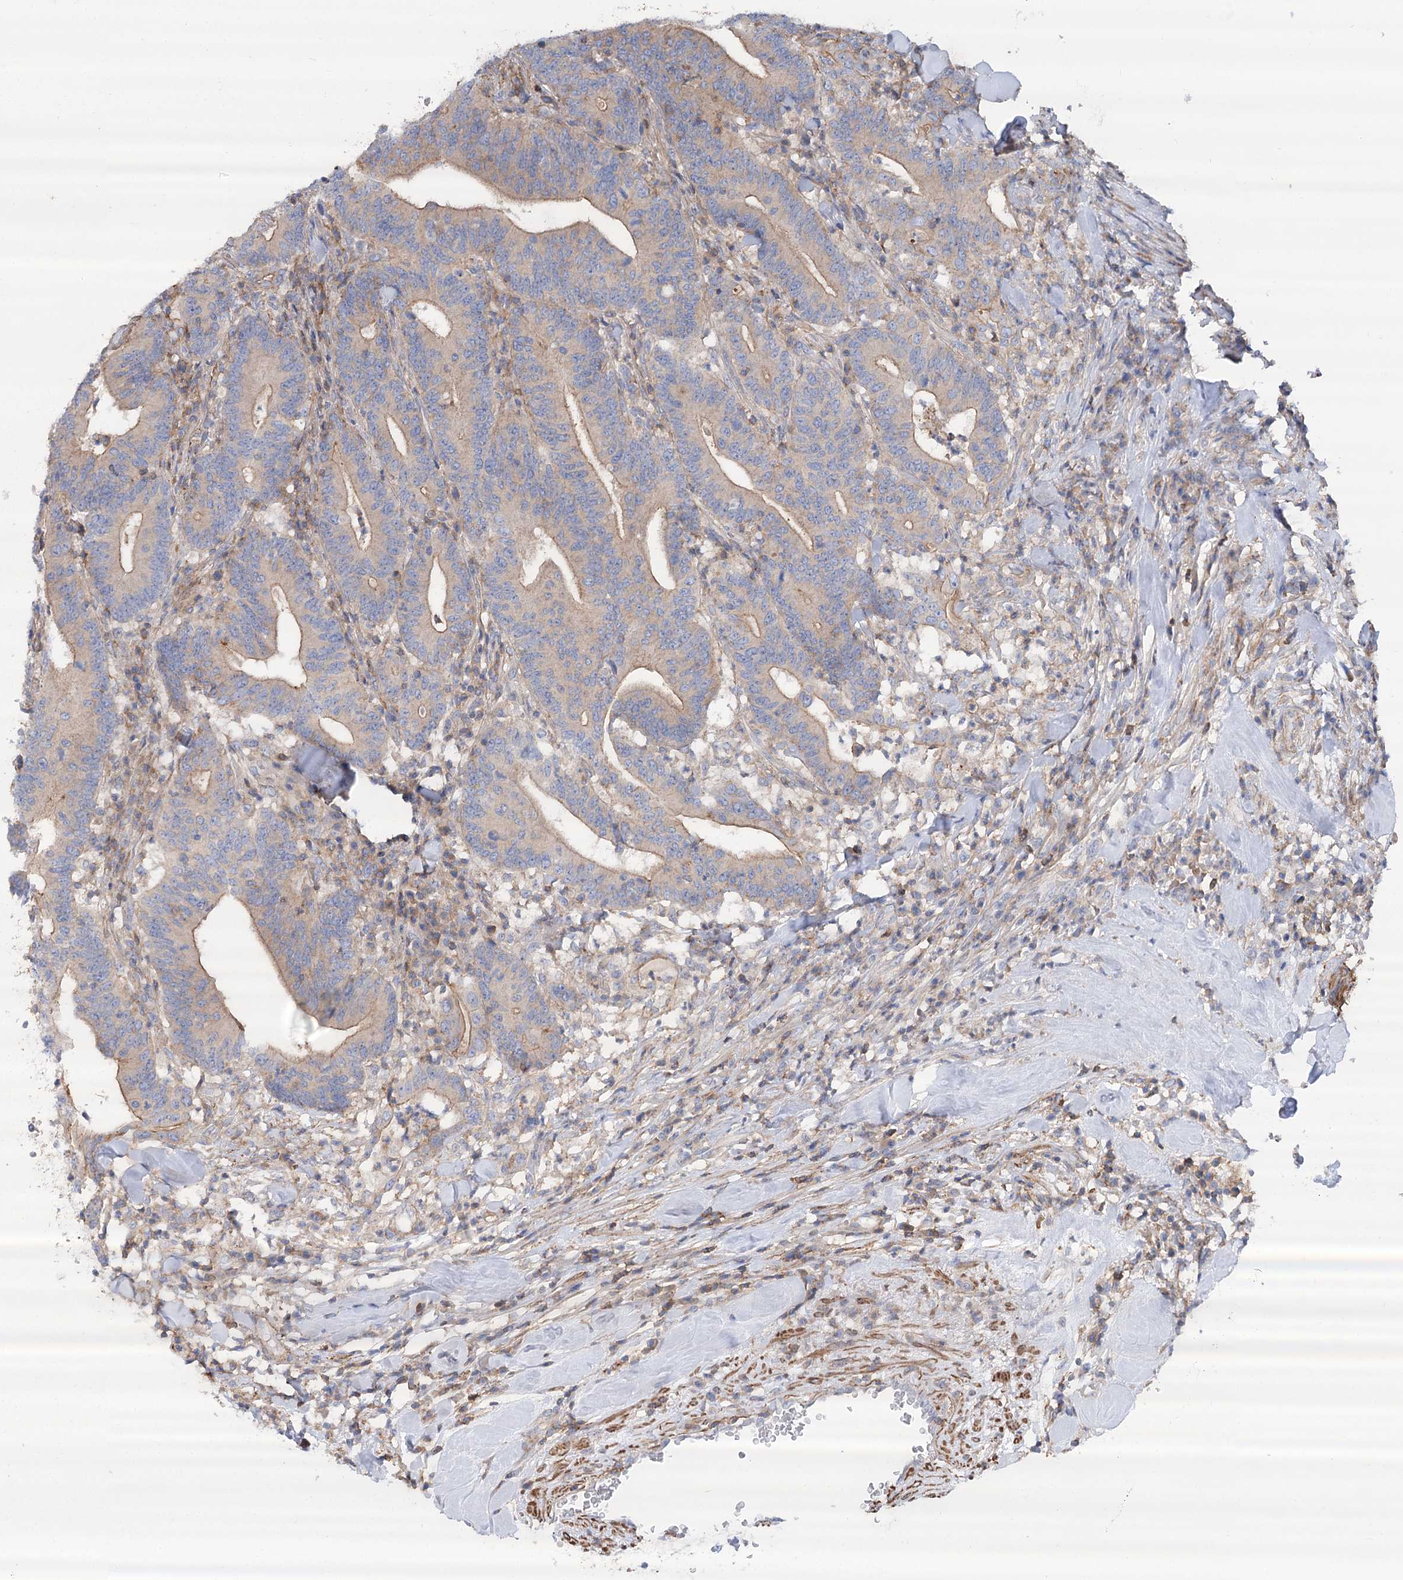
{"staining": {"intensity": "weak", "quantity": "<25%", "location": "cytoplasmic/membranous"}, "tissue": "colorectal cancer", "cell_type": "Tumor cells", "image_type": "cancer", "snomed": [{"axis": "morphology", "description": "Adenocarcinoma, NOS"}, {"axis": "topography", "description": "Colon"}], "caption": "Immunohistochemistry (IHC) micrograph of neoplastic tissue: human colorectal cancer (adenocarcinoma) stained with DAB (3,3'-diaminobenzidine) shows no significant protein staining in tumor cells. (DAB immunohistochemistry with hematoxylin counter stain).", "gene": "LARP1B", "patient": {"sex": "female", "age": 66}}